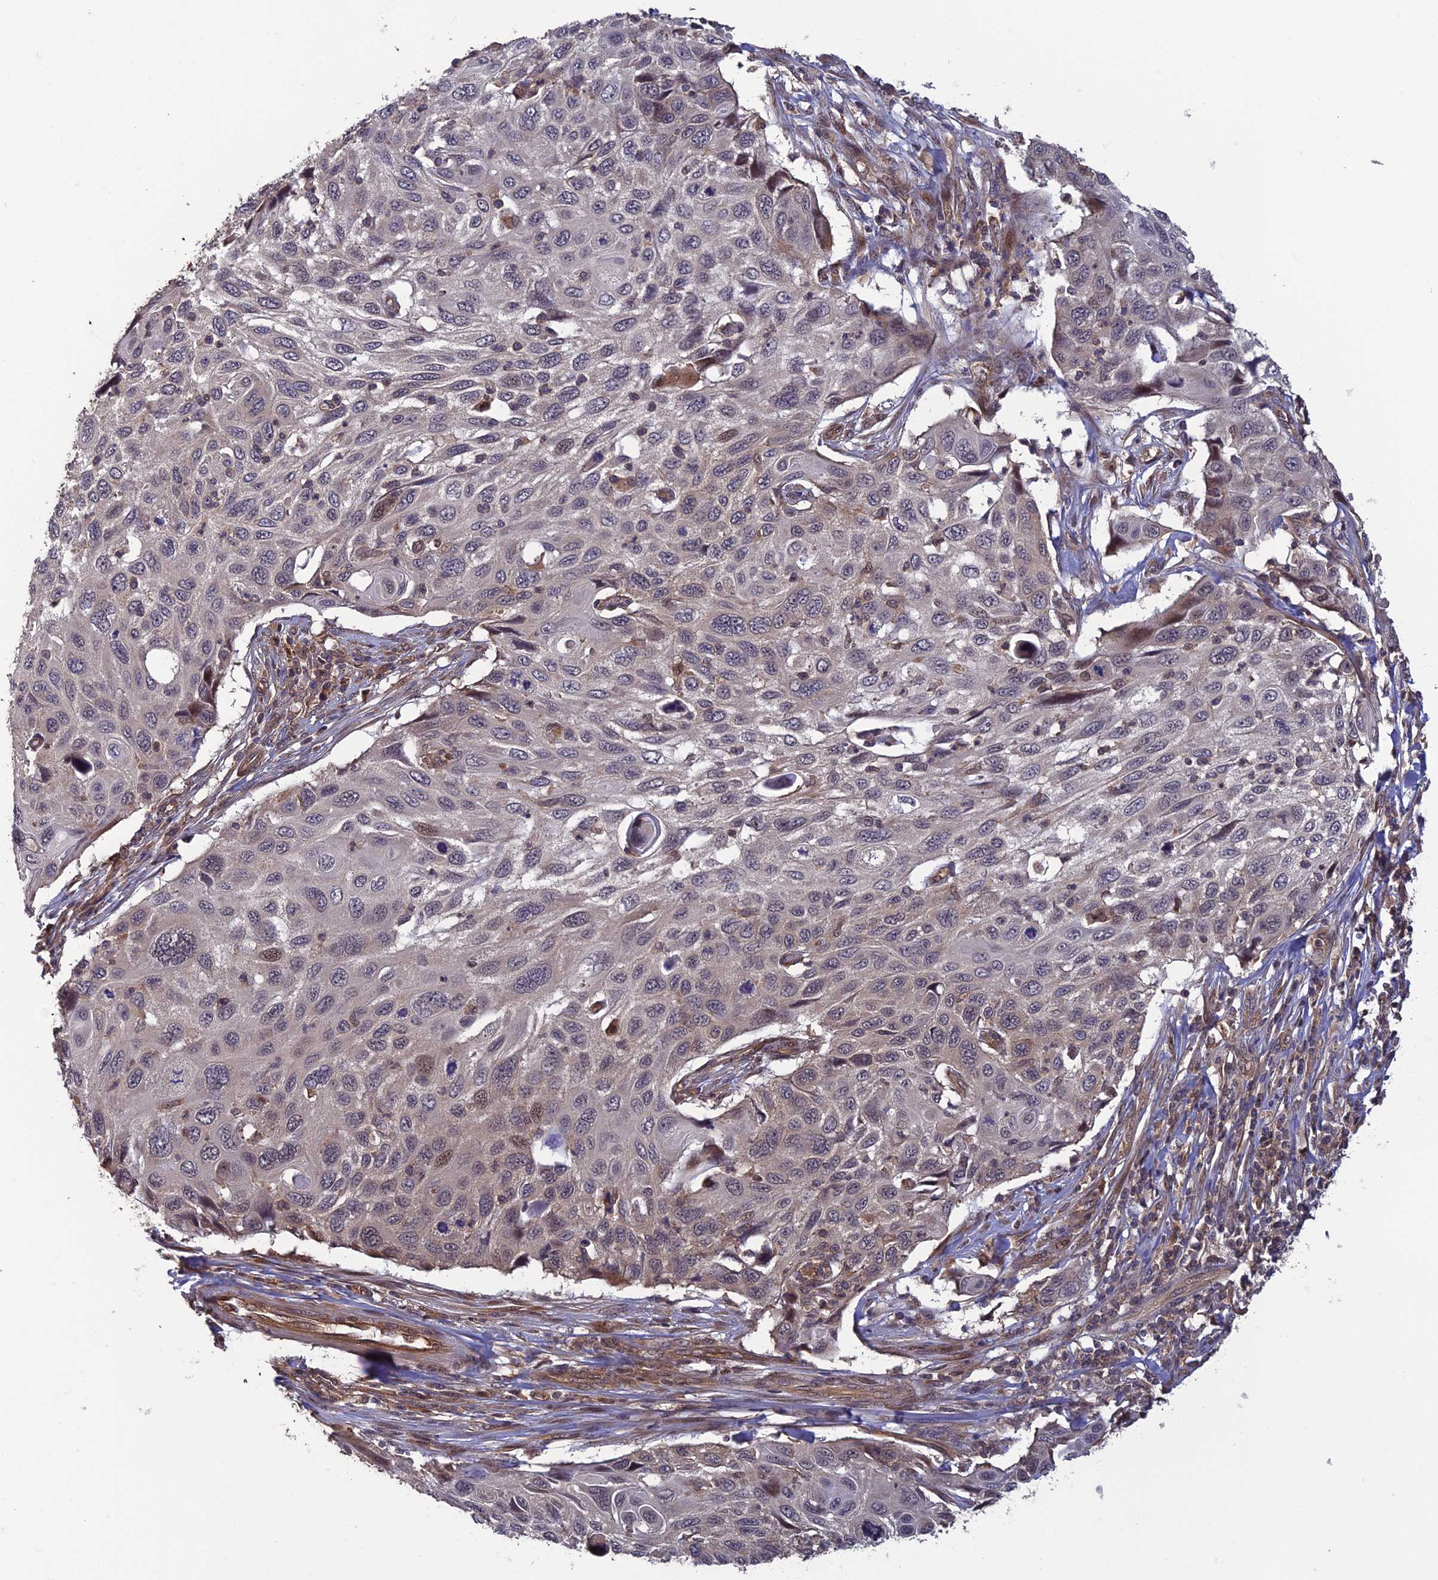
{"staining": {"intensity": "weak", "quantity": "<25%", "location": "nuclear"}, "tissue": "cervical cancer", "cell_type": "Tumor cells", "image_type": "cancer", "snomed": [{"axis": "morphology", "description": "Squamous cell carcinoma, NOS"}, {"axis": "topography", "description": "Cervix"}], "caption": "Tumor cells show no significant protein staining in cervical cancer.", "gene": "LIN37", "patient": {"sex": "female", "age": 70}}